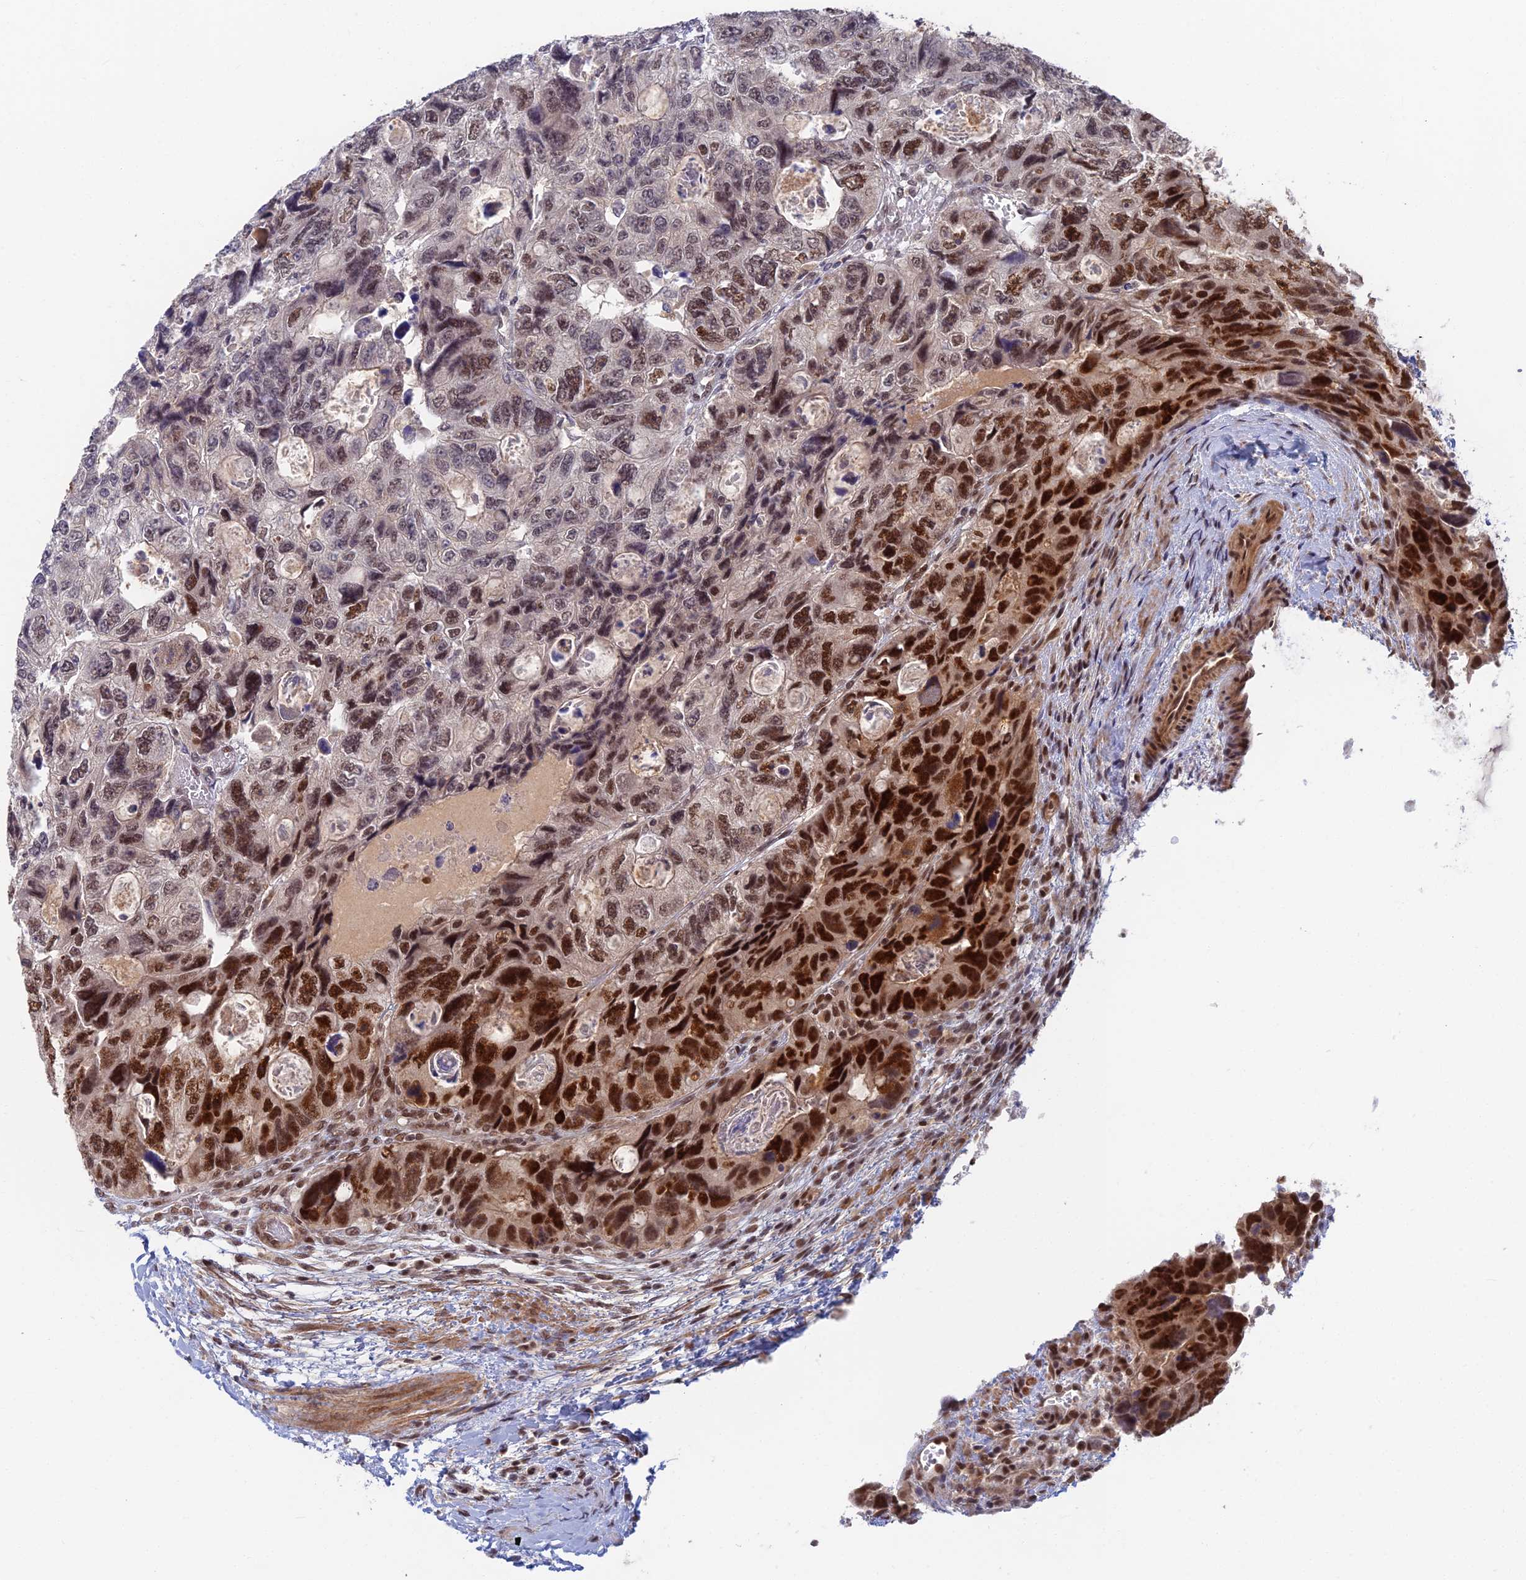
{"staining": {"intensity": "strong", "quantity": "25%-75%", "location": "nuclear"}, "tissue": "colorectal cancer", "cell_type": "Tumor cells", "image_type": "cancer", "snomed": [{"axis": "morphology", "description": "Adenocarcinoma, NOS"}, {"axis": "topography", "description": "Rectum"}], "caption": "Tumor cells reveal high levels of strong nuclear positivity in about 25%-75% of cells in human colorectal cancer (adenocarcinoma).", "gene": "TCEA2", "patient": {"sex": "male", "age": 59}}